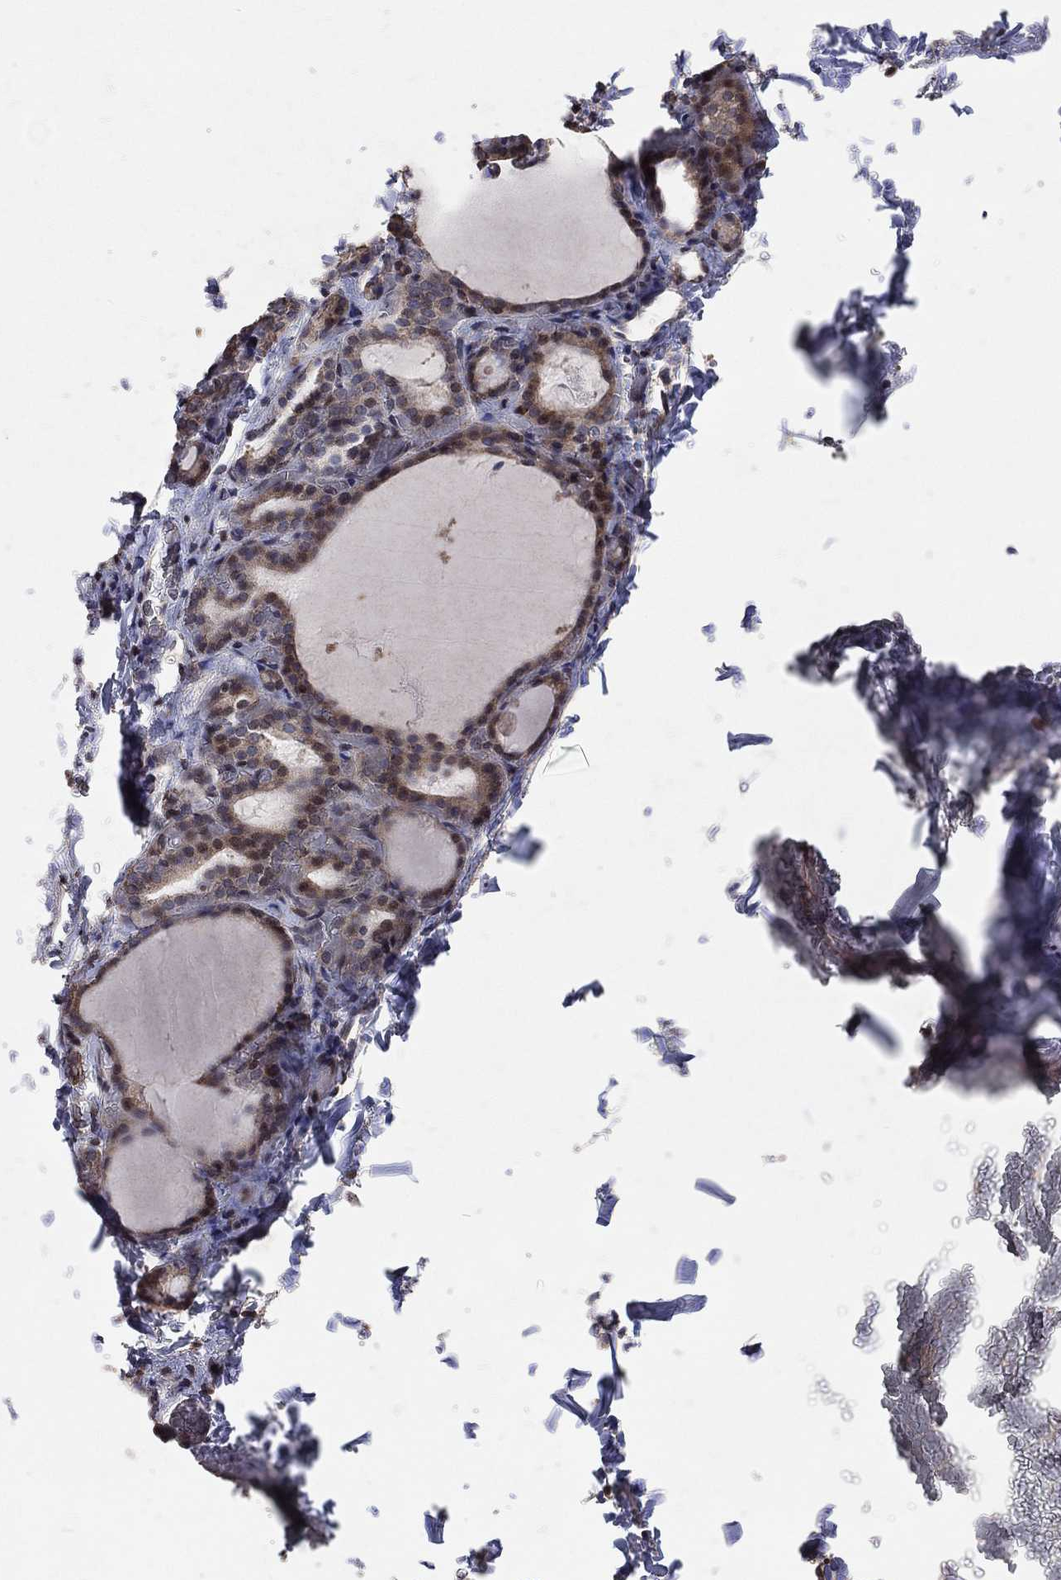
{"staining": {"intensity": "moderate", "quantity": "<25%", "location": "cytoplasmic/membranous"}, "tissue": "thyroid gland", "cell_type": "Glandular cells", "image_type": "normal", "snomed": [{"axis": "morphology", "description": "Normal tissue, NOS"}, {"axis": "morphology", "description": "Hyperplasia, NOS"}, {"axis": "topography", "description": "Thyroid gland"}], "caption": "Immunohistochemical staining of normal human thyroid gland displays moderate cytoplasmic/membranous protein expression in approximately <25% of glandular cells.", "gene": "LY6K", "patient": {"sex": "female", "age": 27}}